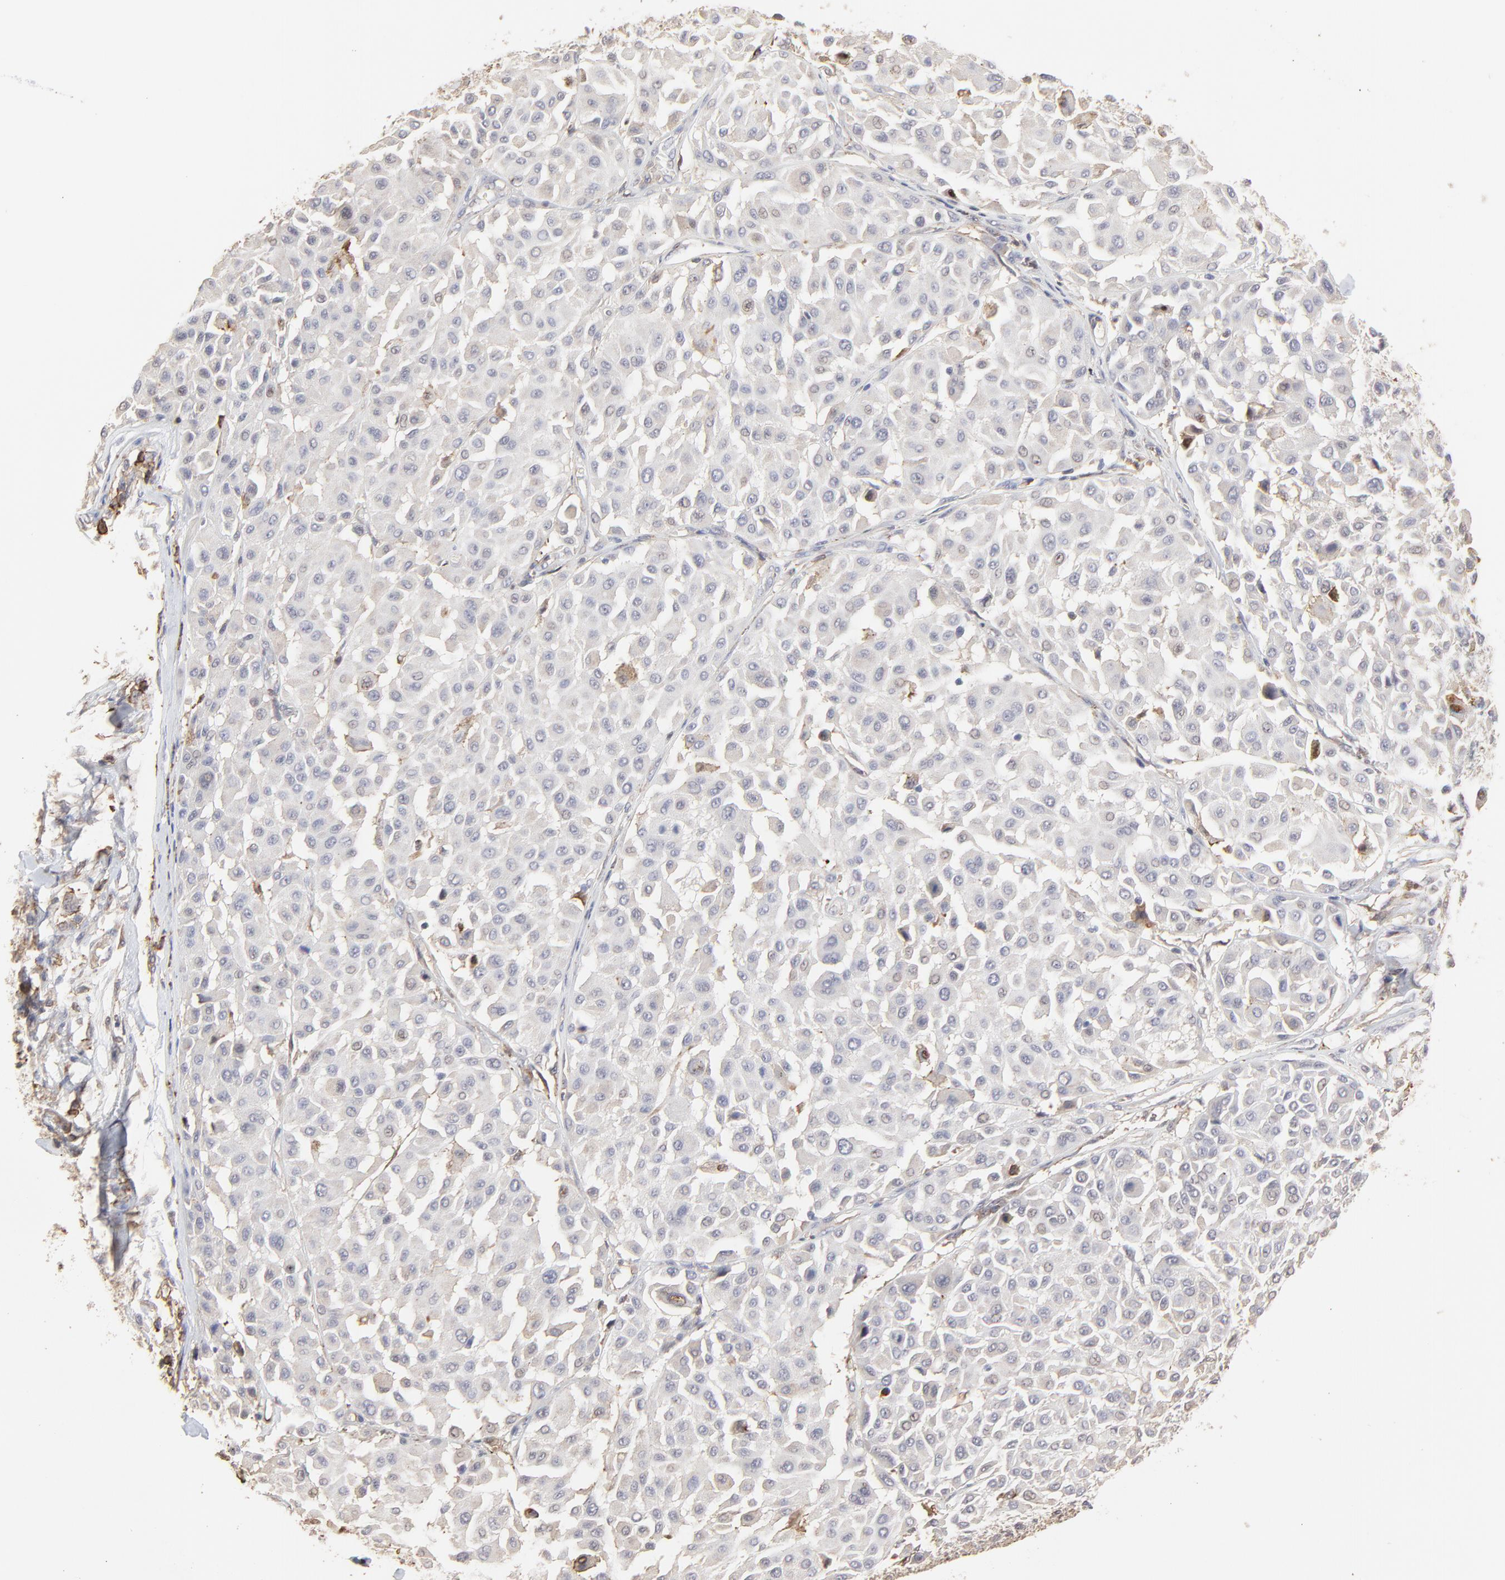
{"staining": {"intensity": "weak", "quantity": "25%-75%", "location": "cytoplasmic/membranous"}, "tissue": "melanoma", "cell_type": "Tumor cells", "image_type": "cancer", "snomed": [{"axis": "morphology", "description": "Malignant melanoma, Metastatic site"}, {"axis": "topography", "description": "Soft tissue"}], "caption": "Malignant melanoma (metastatic site) stained with immunohistochemistry displays weak cytoplasmic/membranous positivity in about 25%-75% of tumor cells.", "gene": "SLC6A14", "patient": {"sex": "male", "age": 41}}